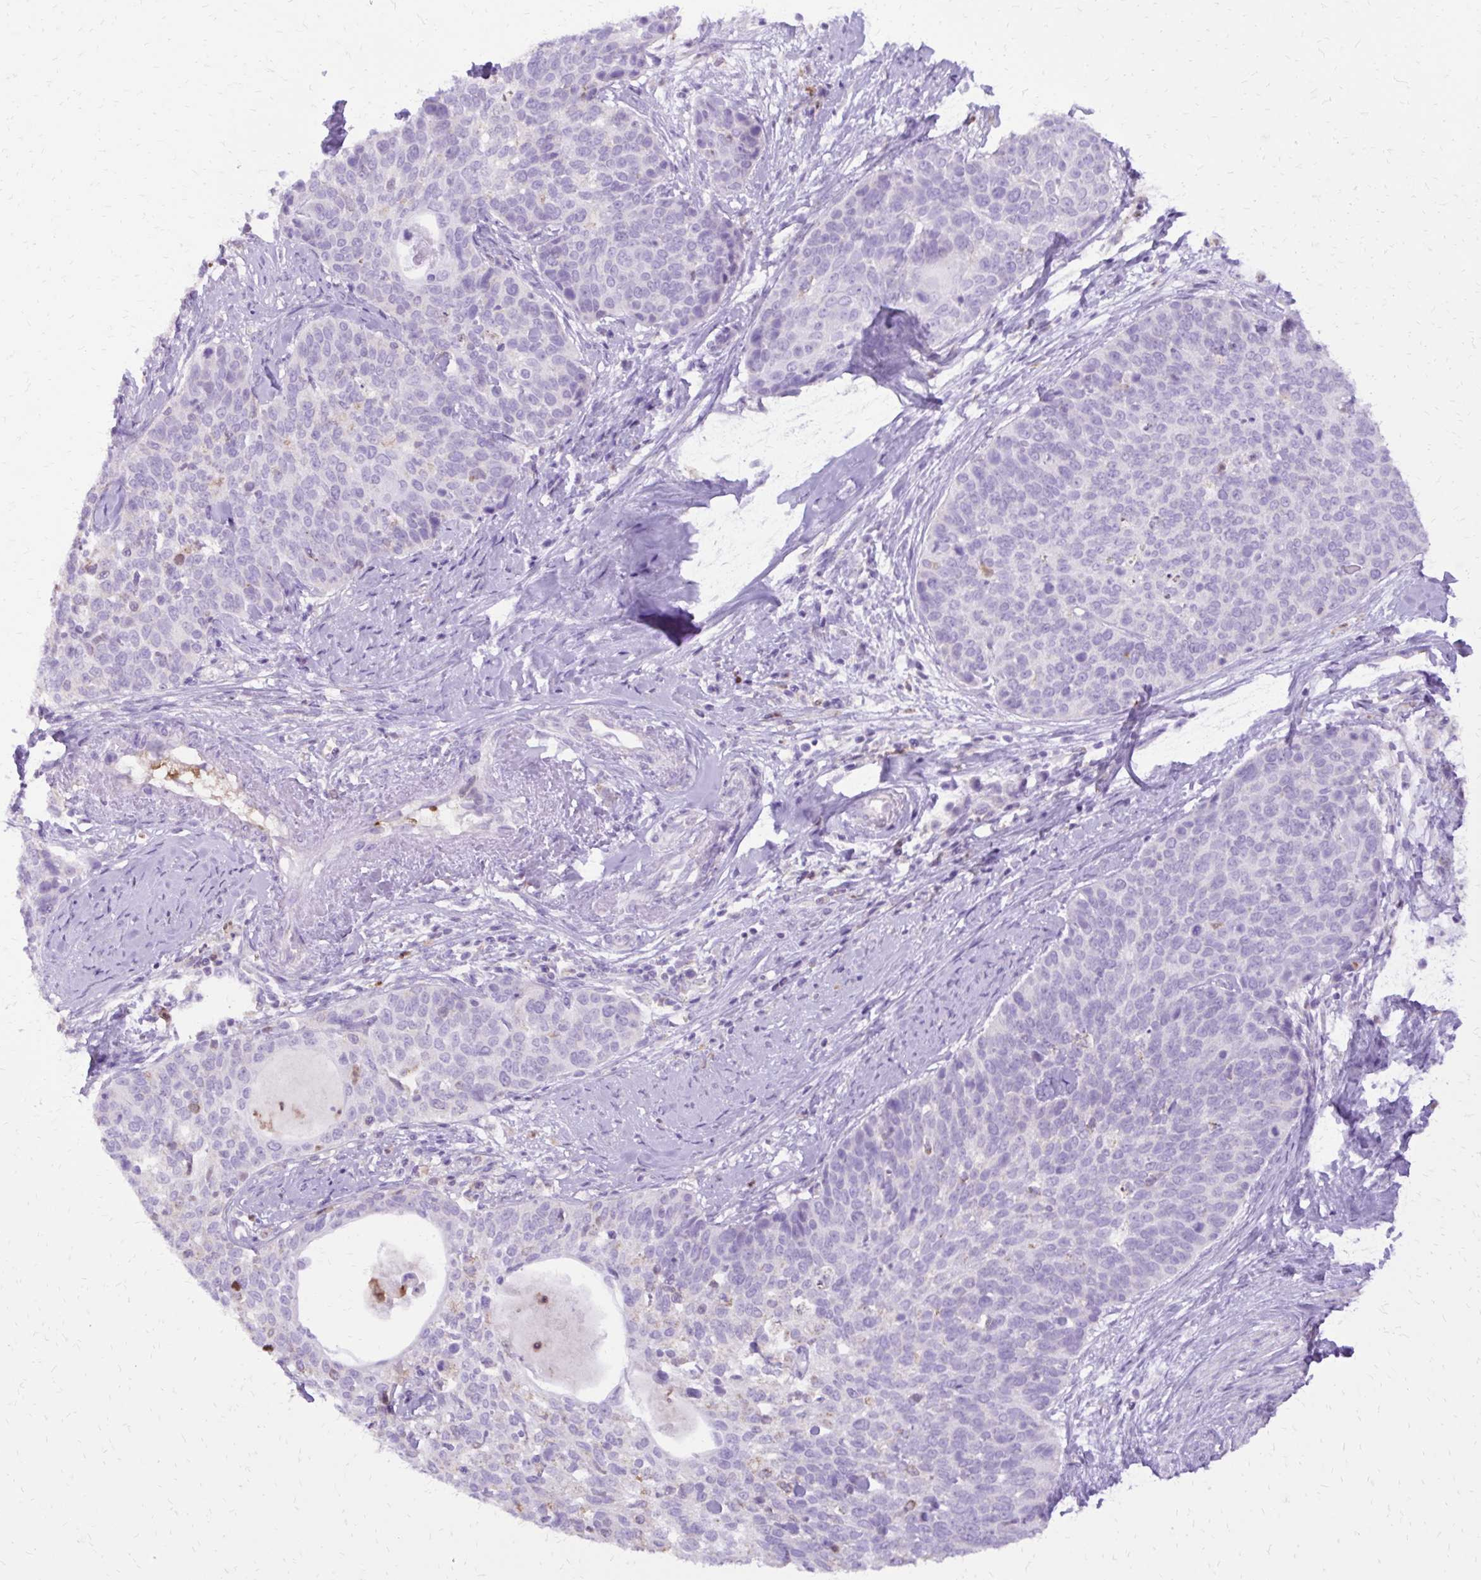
{"staining": {"intensity": "negative", "quantity": "none", "location": "none"}, "tissue": "cervical cancer", "cell_type": "Tumor cells", "image_type": "cancer", "snomed": [{"axis": "morphology", "description": "Squamous cell carcinoma, NOS"}, {"axis": "topography", "description": "Cervix"}], "caption": "This is a photomicrograph of IHC staining of cervical cancer, which shows no positivity in tumor cells. (IHC, brightfield microscopy, high magnification).", "gene": "CAT", "patient": {"sex": "female", "age": 69}}